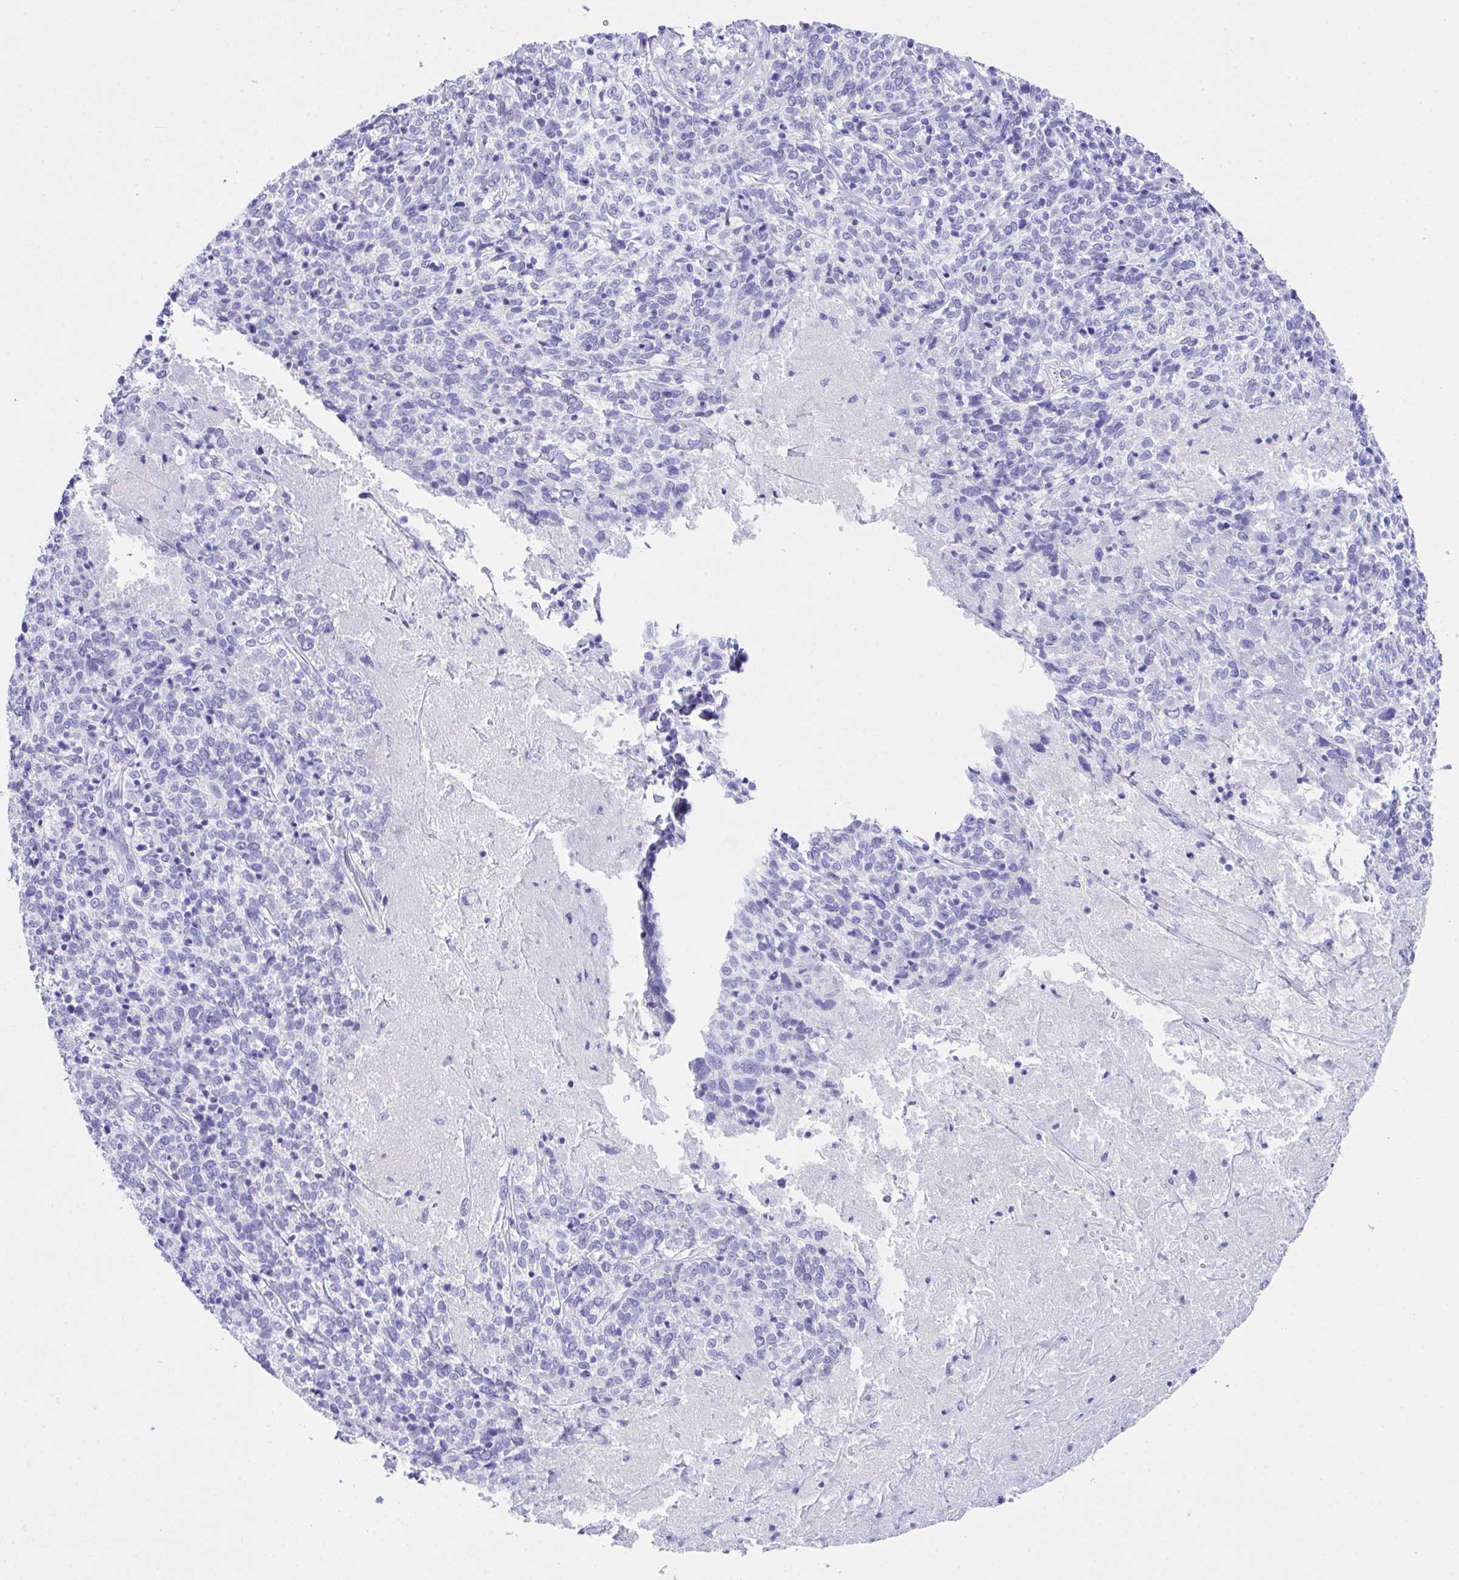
{"staining": {"intensity": "negative", "quantity": "none", "location": "none"}, "tissue": "cervical cancer", "cell_type": "Tumor cells", "image_type": "cancer", "snomed": [{"axis": "morphology", "description": "Squamous cell carcinoma, NOS"}, {"axis": "topography", "description": "Cervix"}], "caption": "High power microscopy photomicrograph of an immunohistochemistry (IHC) histopathology image of cervical squamous cell carcinoma, revealing no significant expression in tumor cells.", "gene": "LGALS4", "patient": {"sex": "female", "age": 46}}